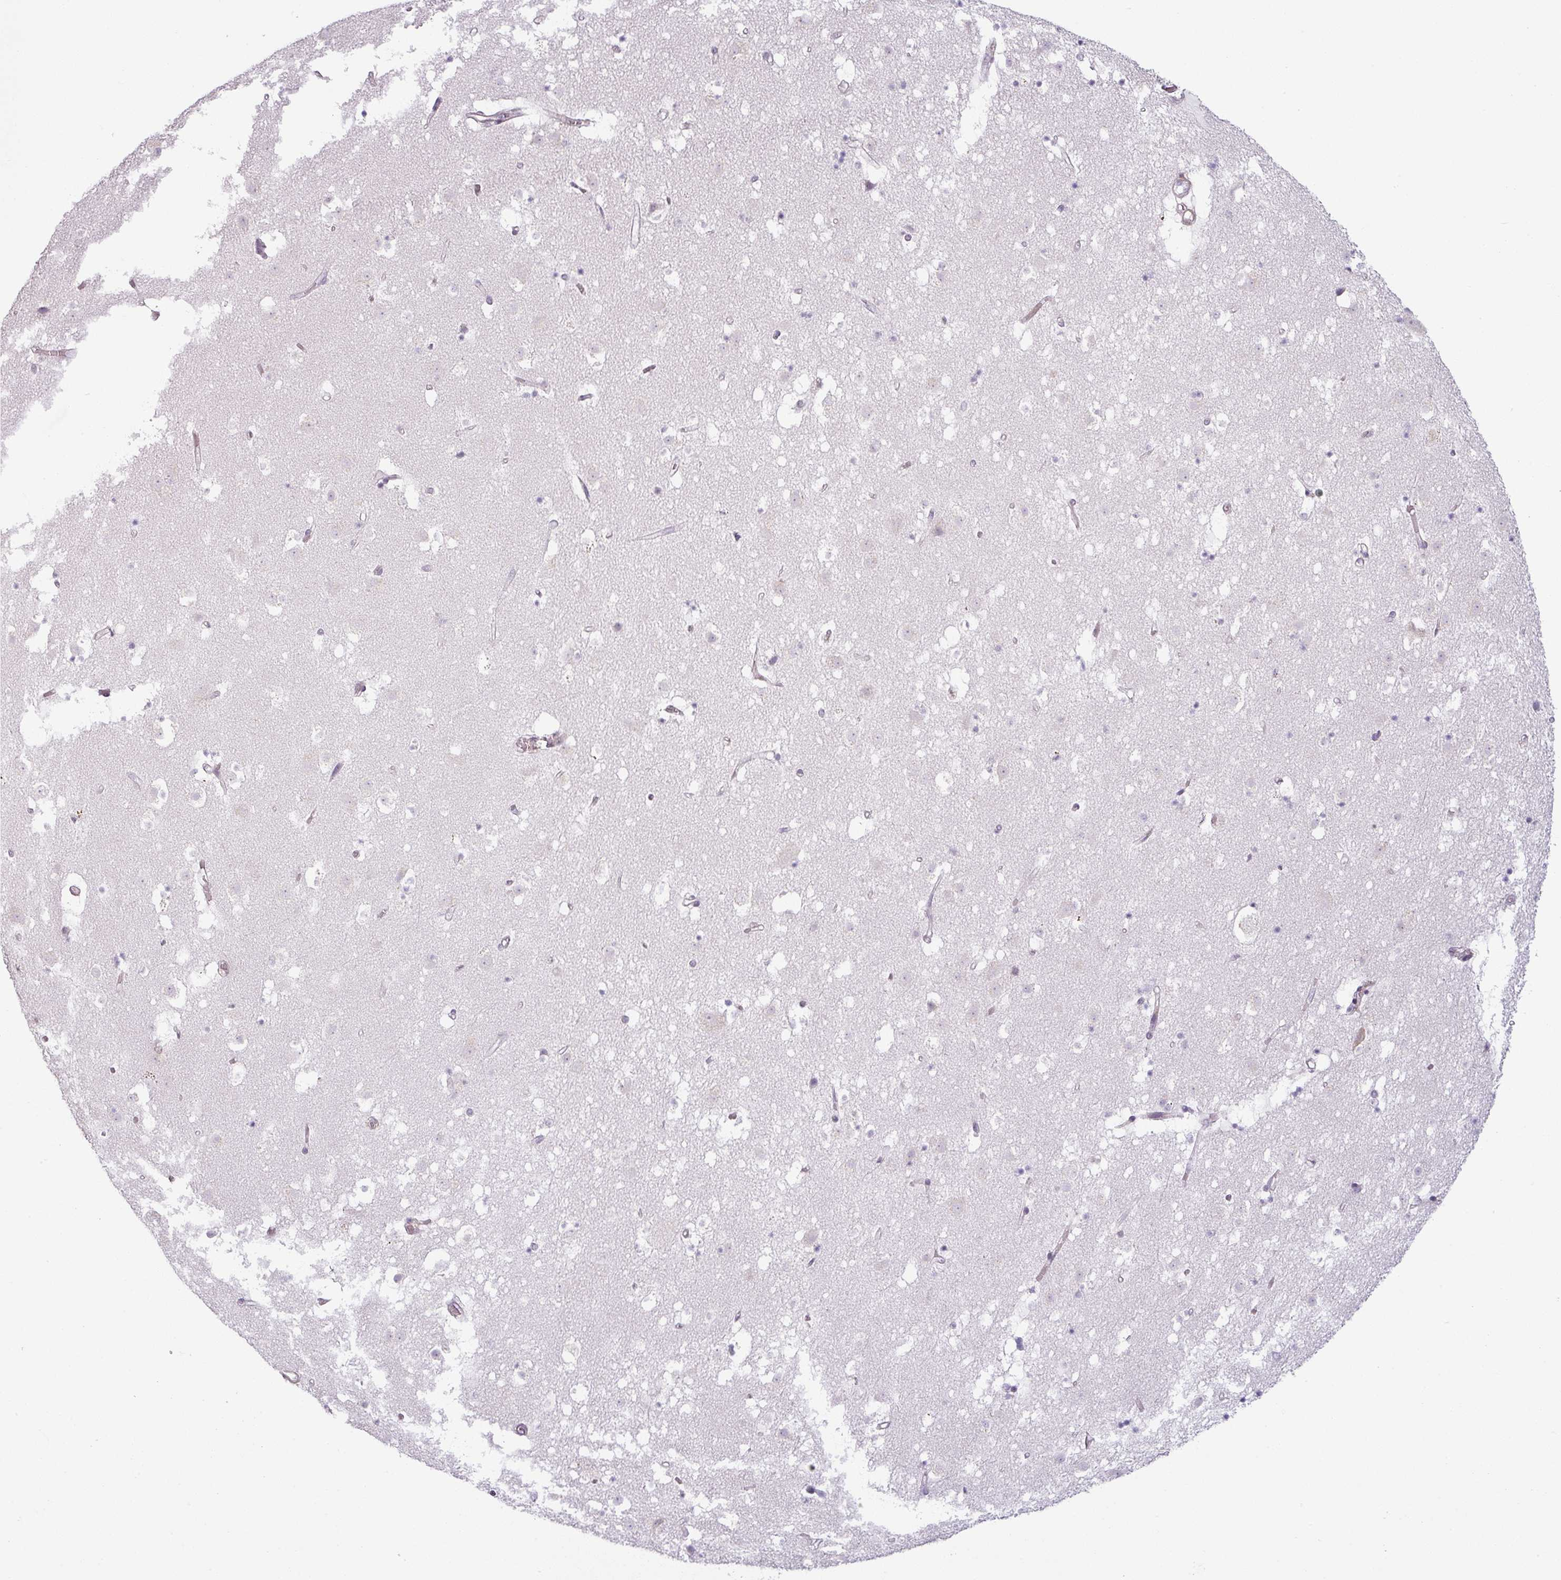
{"staining": {"intensity": "negative", "quantity": "none", "location": "none"}, "tissue": "caudate", "cell_type": "Glial cells", "image_type": "normal", "snomed": [{"axis": "morphology", "description": "Normal tissue, NOS"}, {"axis": "topography", "description": "Lateral ventricle wall"}], "caption": "The photomicrograph exhibits no staining of glial cells in unremarkable caudate.", "gene": "CCDC144A", "patient": {"sex": "male", "age": 58}}